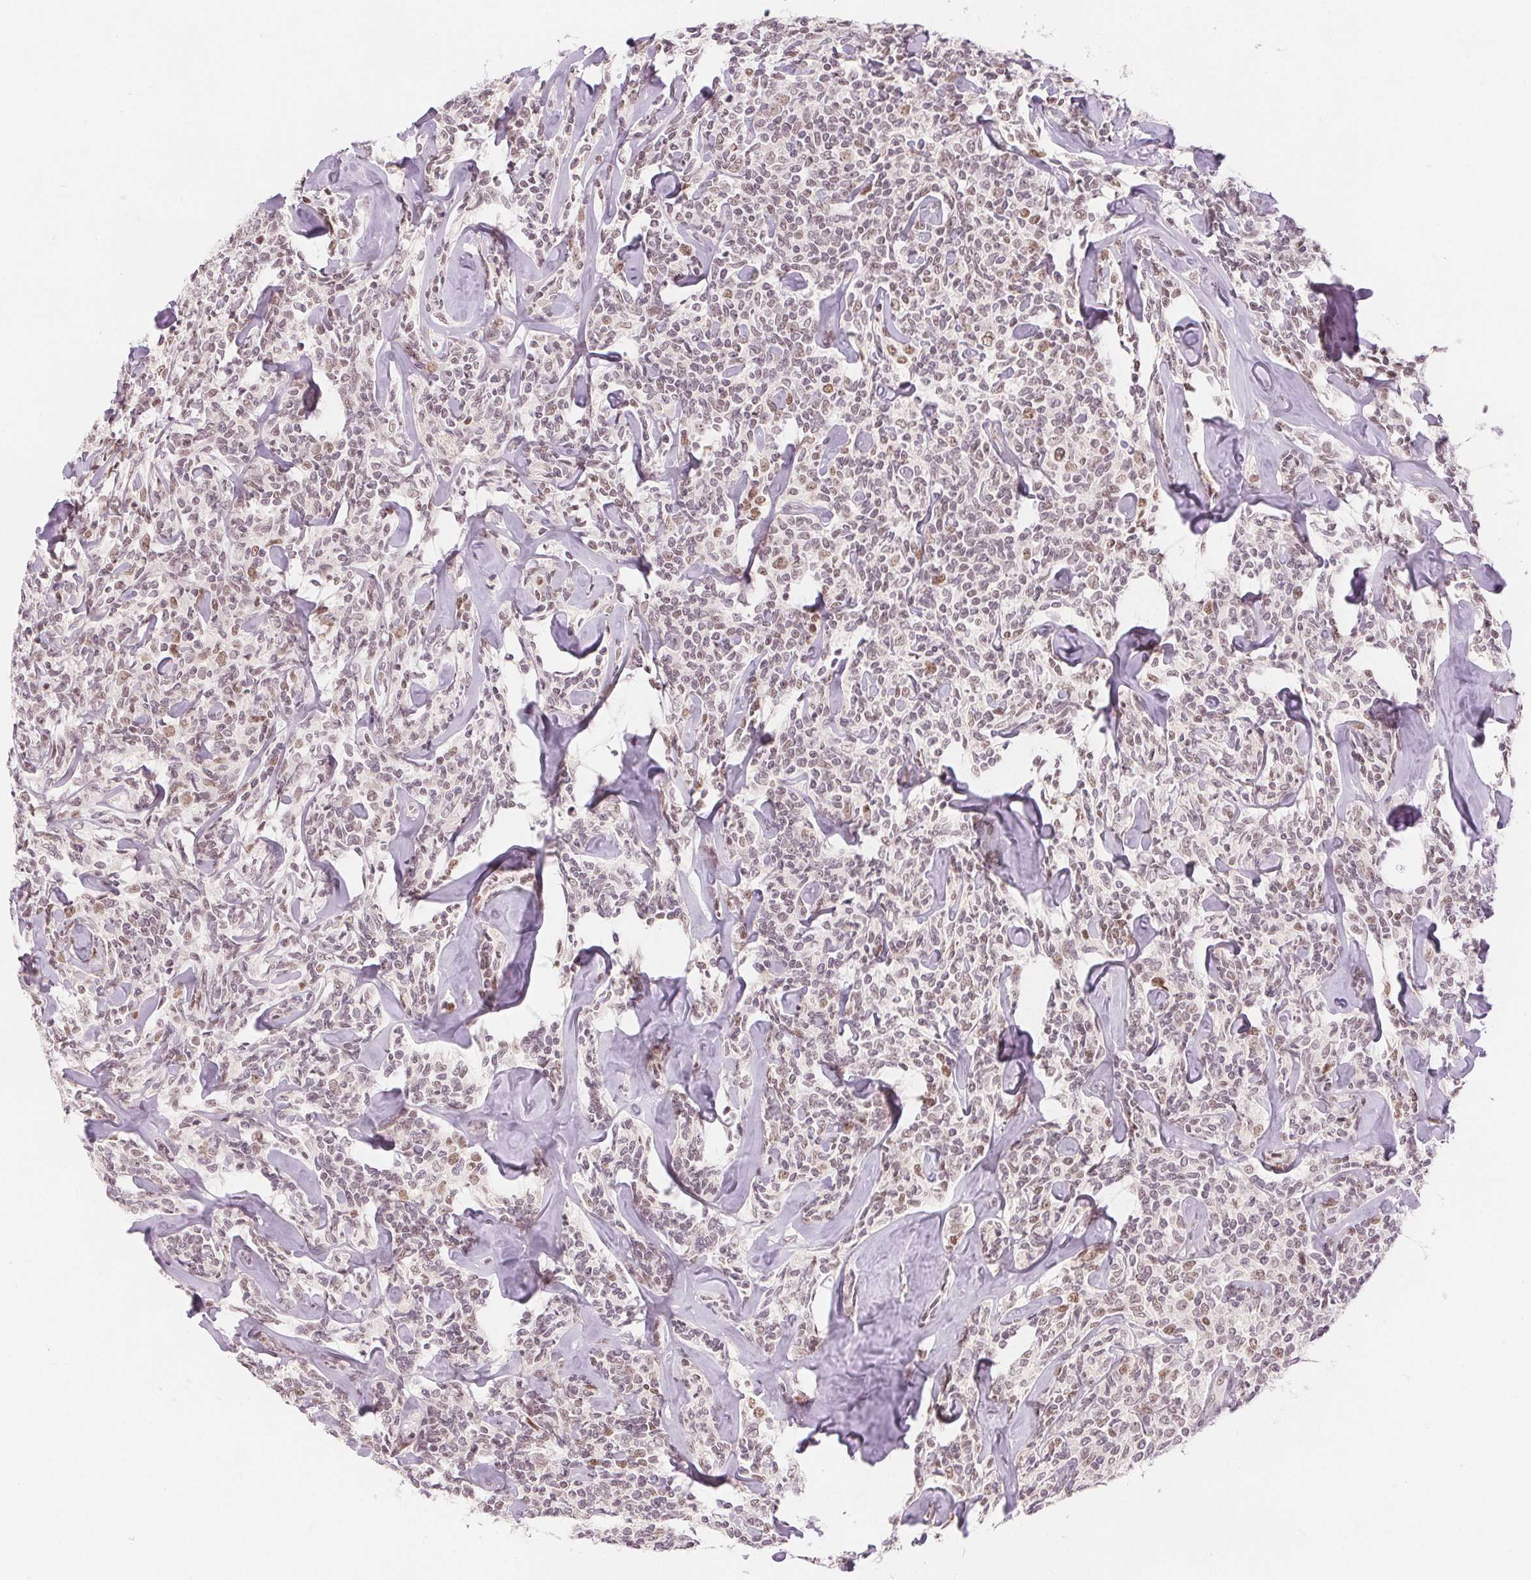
{"staining": {"intensity": "weak", "quantity": "25%-75%", "location": "nuclear"}, "tissue": "lymphoma", "cell_type": "Tumor cells", "image_type": "cancer", "snomed": [{"axis": "morphology", "description": "Malignant lymphoma, non-Hodgkin's type, Low grade"}, {"axis": "topography", "description": "Lymph node"}], "caption": "Low-grade malignant lymphoma, non-Hodgkin's type was stained to show a protein in brown. There is low levels of weak nuclear staining in about 25%-75% of tumor cells.", "gene": "DEK", "patient": {"sex": "female", "age": 56}}